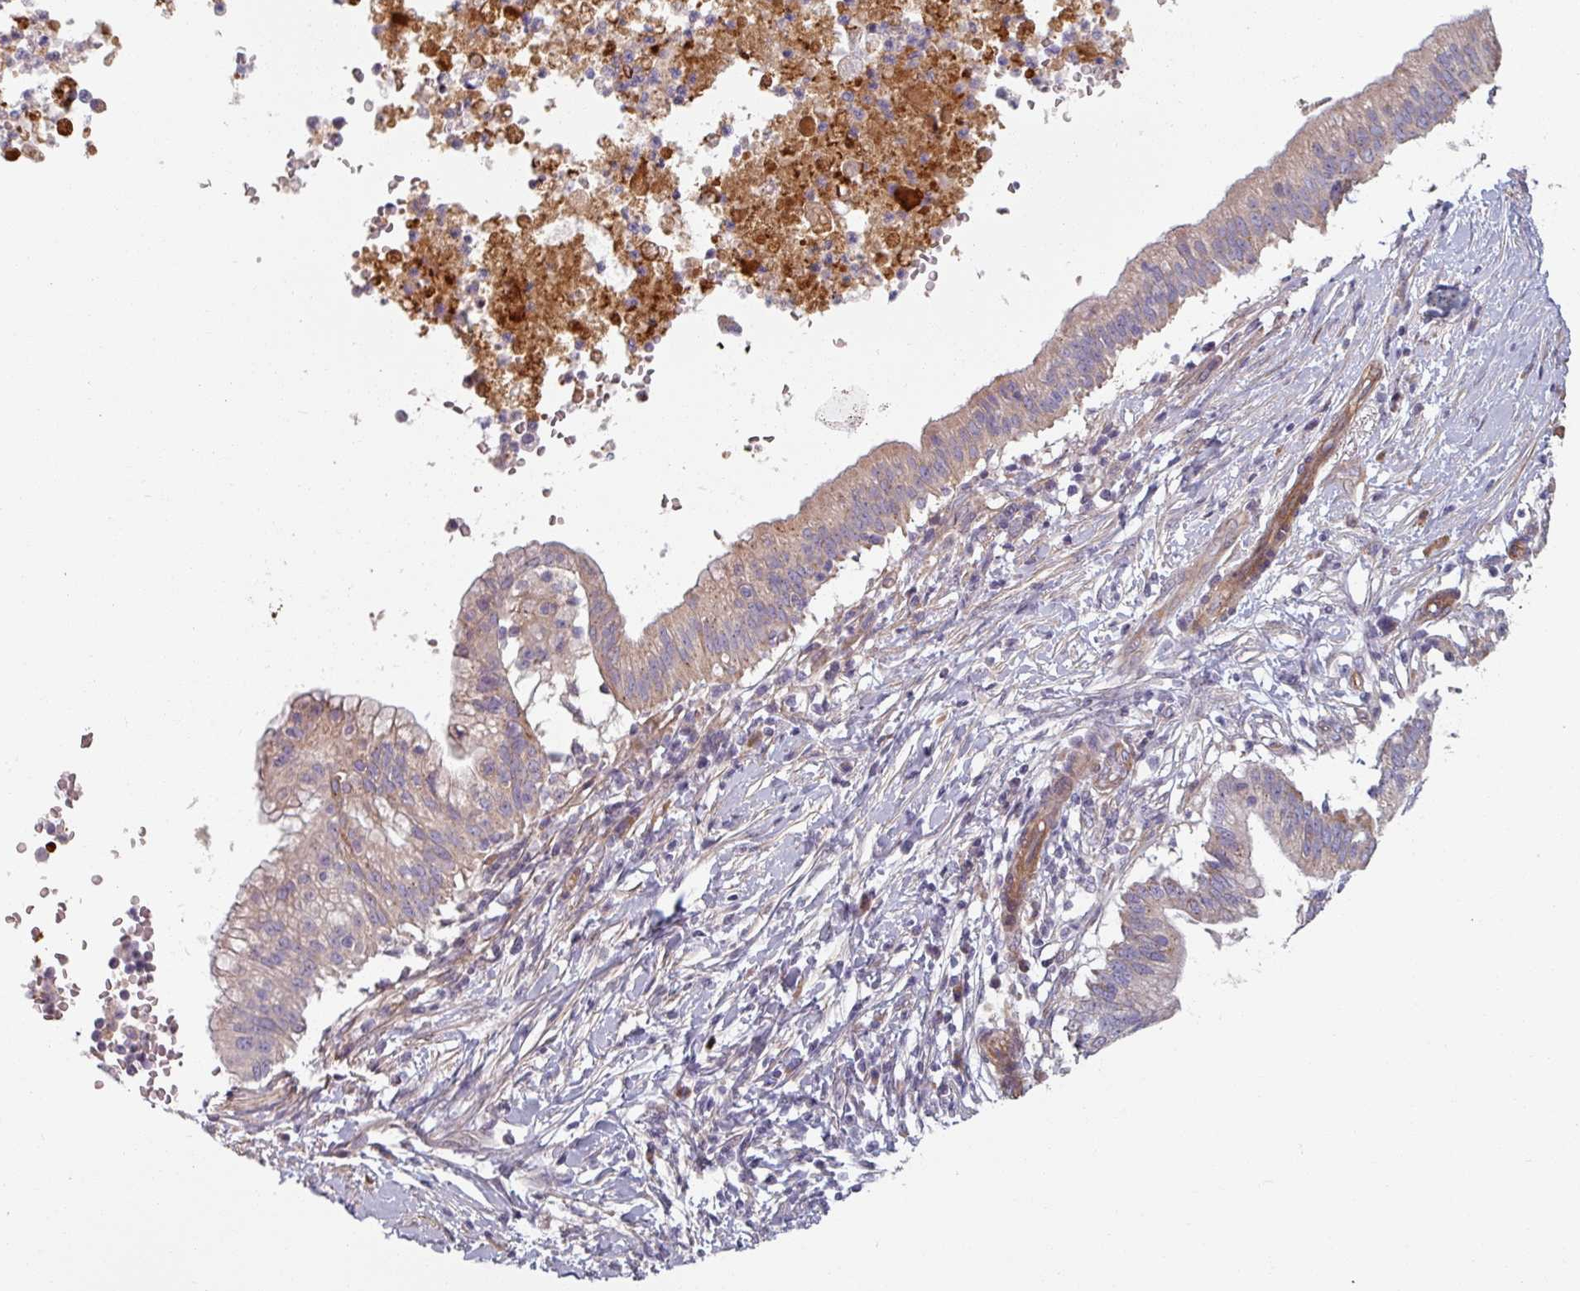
{"staining": {"intensity": "weak", "quantity": "25%-75%", "location": "cytoplasmic/membranous"}, "tissue": "pancreatic cancer", "cell_type": "Tumor cells", "image_type": "cancer", "snomed": [{"axis": "morphology", "description": "Adenocarcinoma, NOS"}, {"axis": "topography", "description": "Pancreas"}], "caption": "Immunohistochemistry (DAB) staining of human pancreatic cancer shows weak cytoplasmic/membranous protein expression in about 25%-75% of tumor cells.", "gene": "C4BPB", "patient": {"sex": "male", "age": 68}}